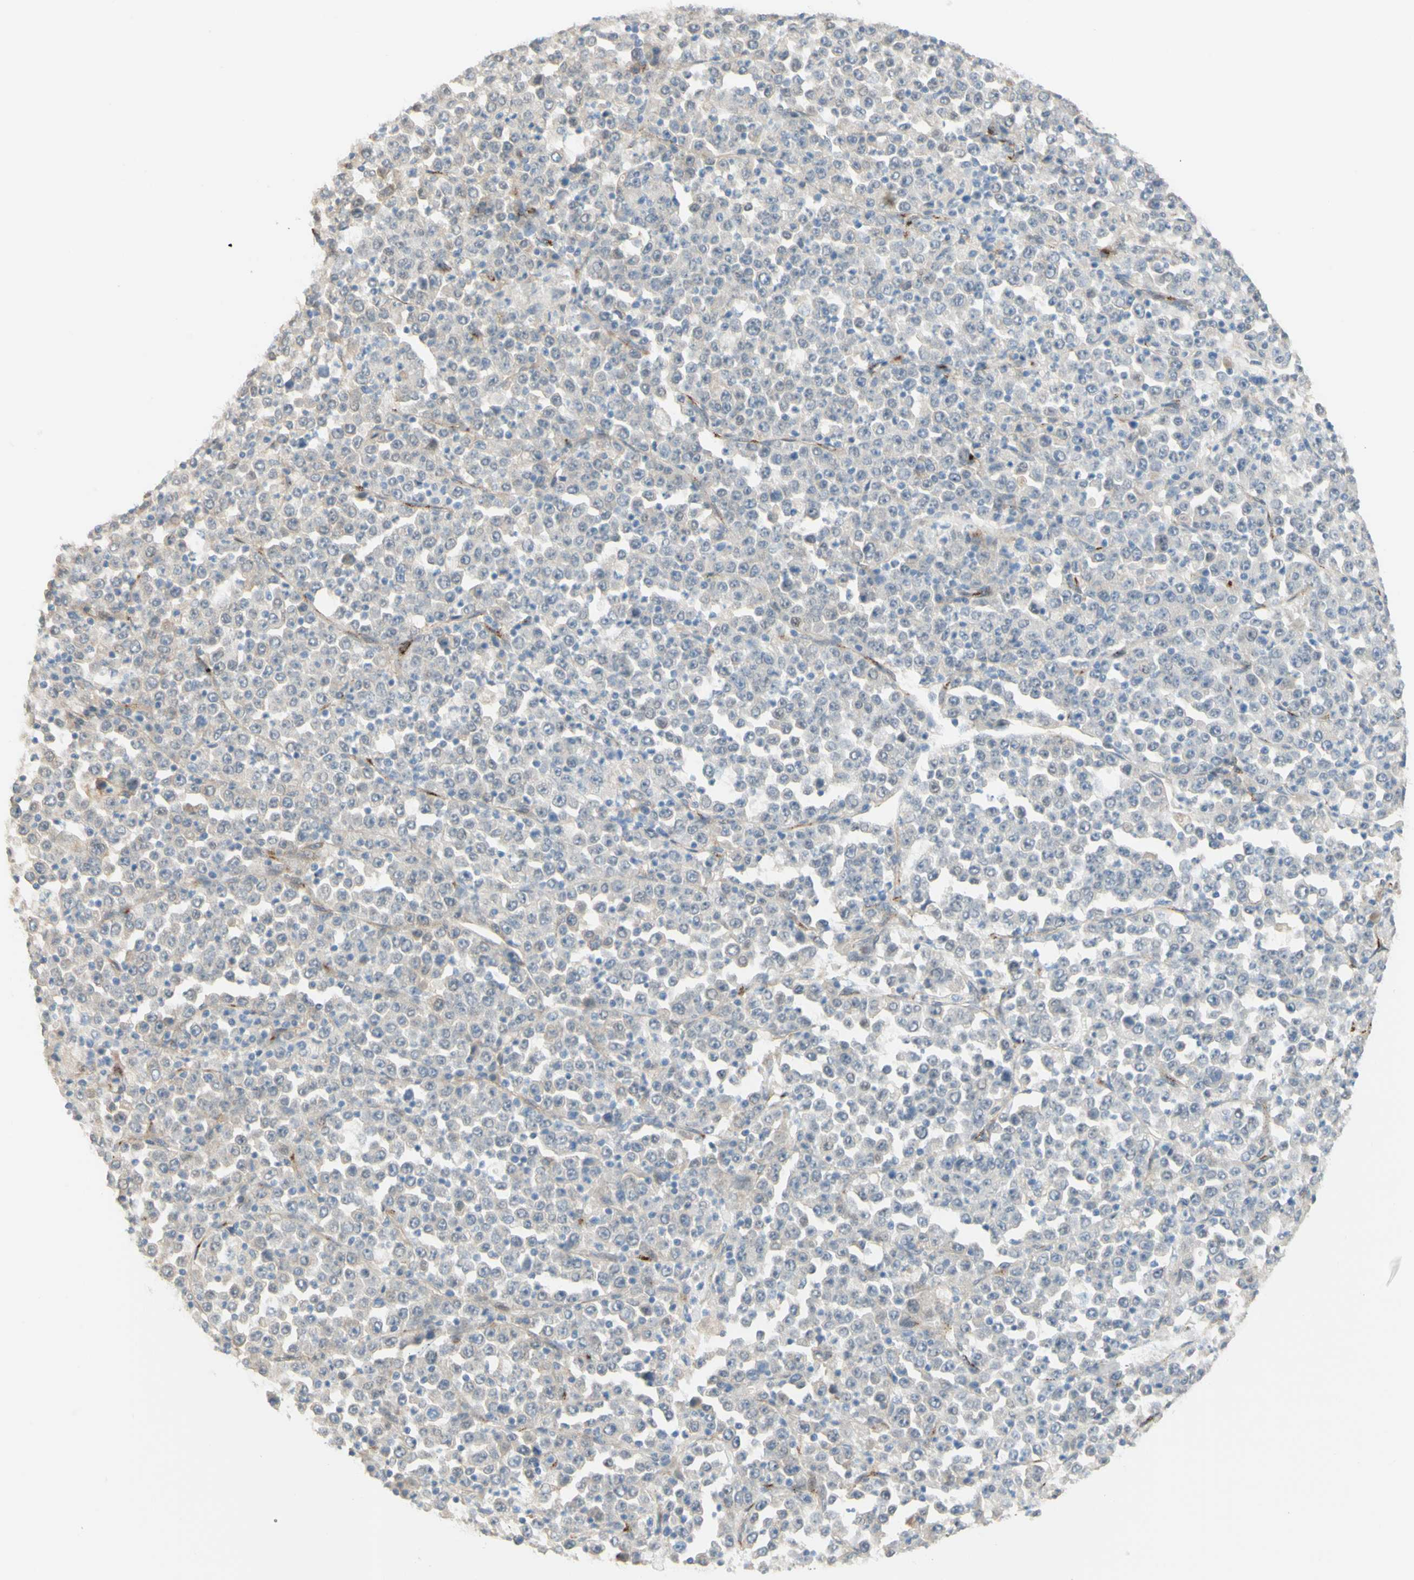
{"staining": {"intensity": "negative", "quantity": "none", "location": "none"}, "tissue": "stomach cancer", "cell_type": "Tumor cells", "image_type": "cancer", "snomed": [{"axis": "morphology", "description": "Normal tissue, NOS"}, {"axis": "morphology", "description": "Adenocarcinoma, NOS"}, {"axis": "topography", "description": "Stomach, upper"}, {"axis": "topography", "description": "Stomach"}], "caption": "Immunohistochemical staining of human stomach cancer (adenocarcinoma) shows no significant expression in tumor cells.", "gene": "ANGPT2", "patient": {"sex": "male", "age": 59}}